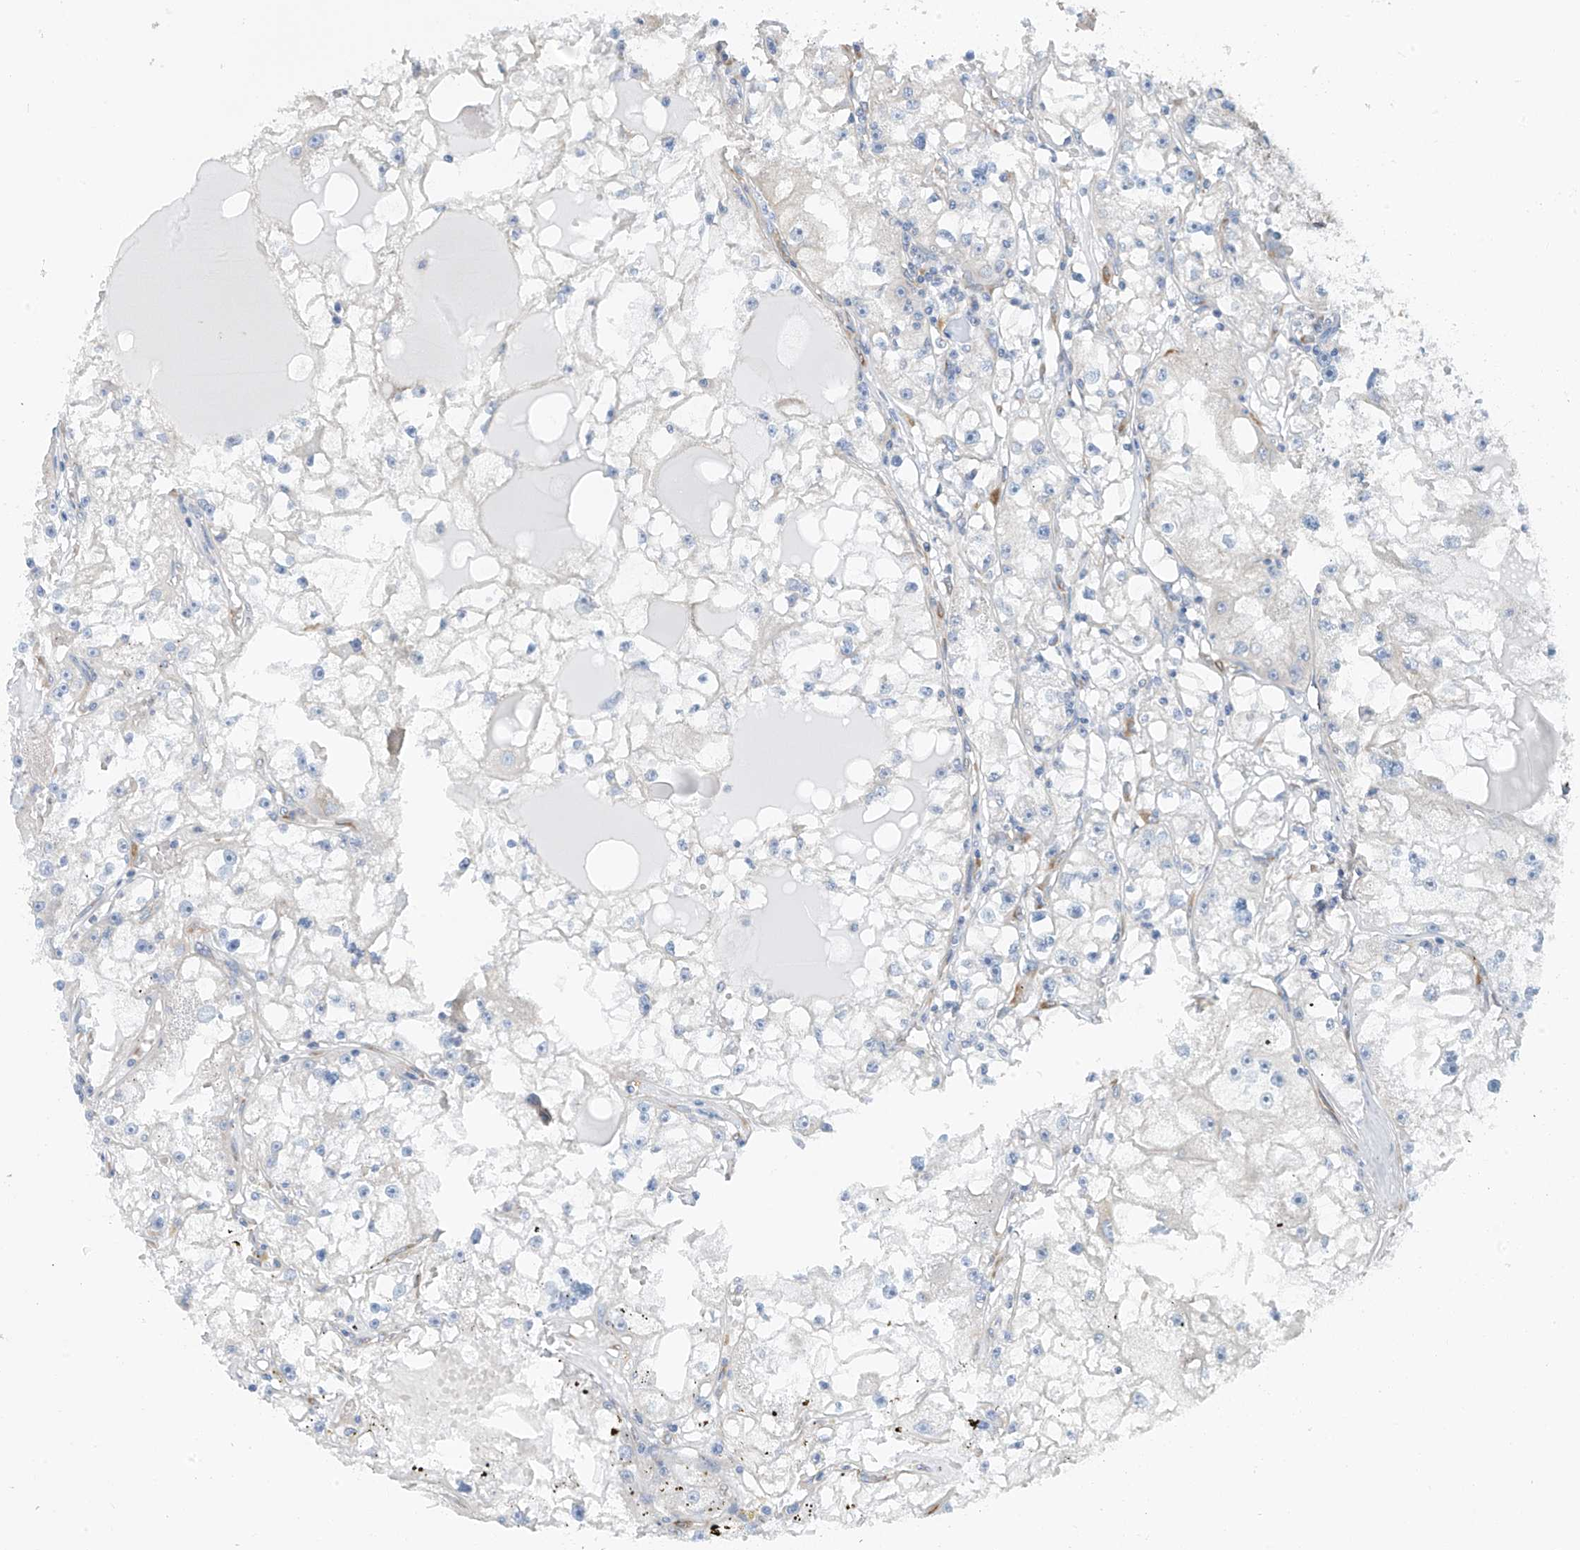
{"staining": {"intensity": "negative", "quantity": "none", "location": "none"}, "tissue": "renal cancer", "cell_type": "Tumor cells", "image_type": "cancer", "snomed": [{"axis": "morphology", "description": "Adenocarcinoma, NOS"}, {"axis": "topography", "description": "Kidney"}], "caption": "DAB (3,3'-diaminobenzidine) immunohistochemical staining of renal adenocarcinoma shows no significant expression in tumor cells.", "gene": "RCN2", "patient": {"sex": "male", "age": 56}}